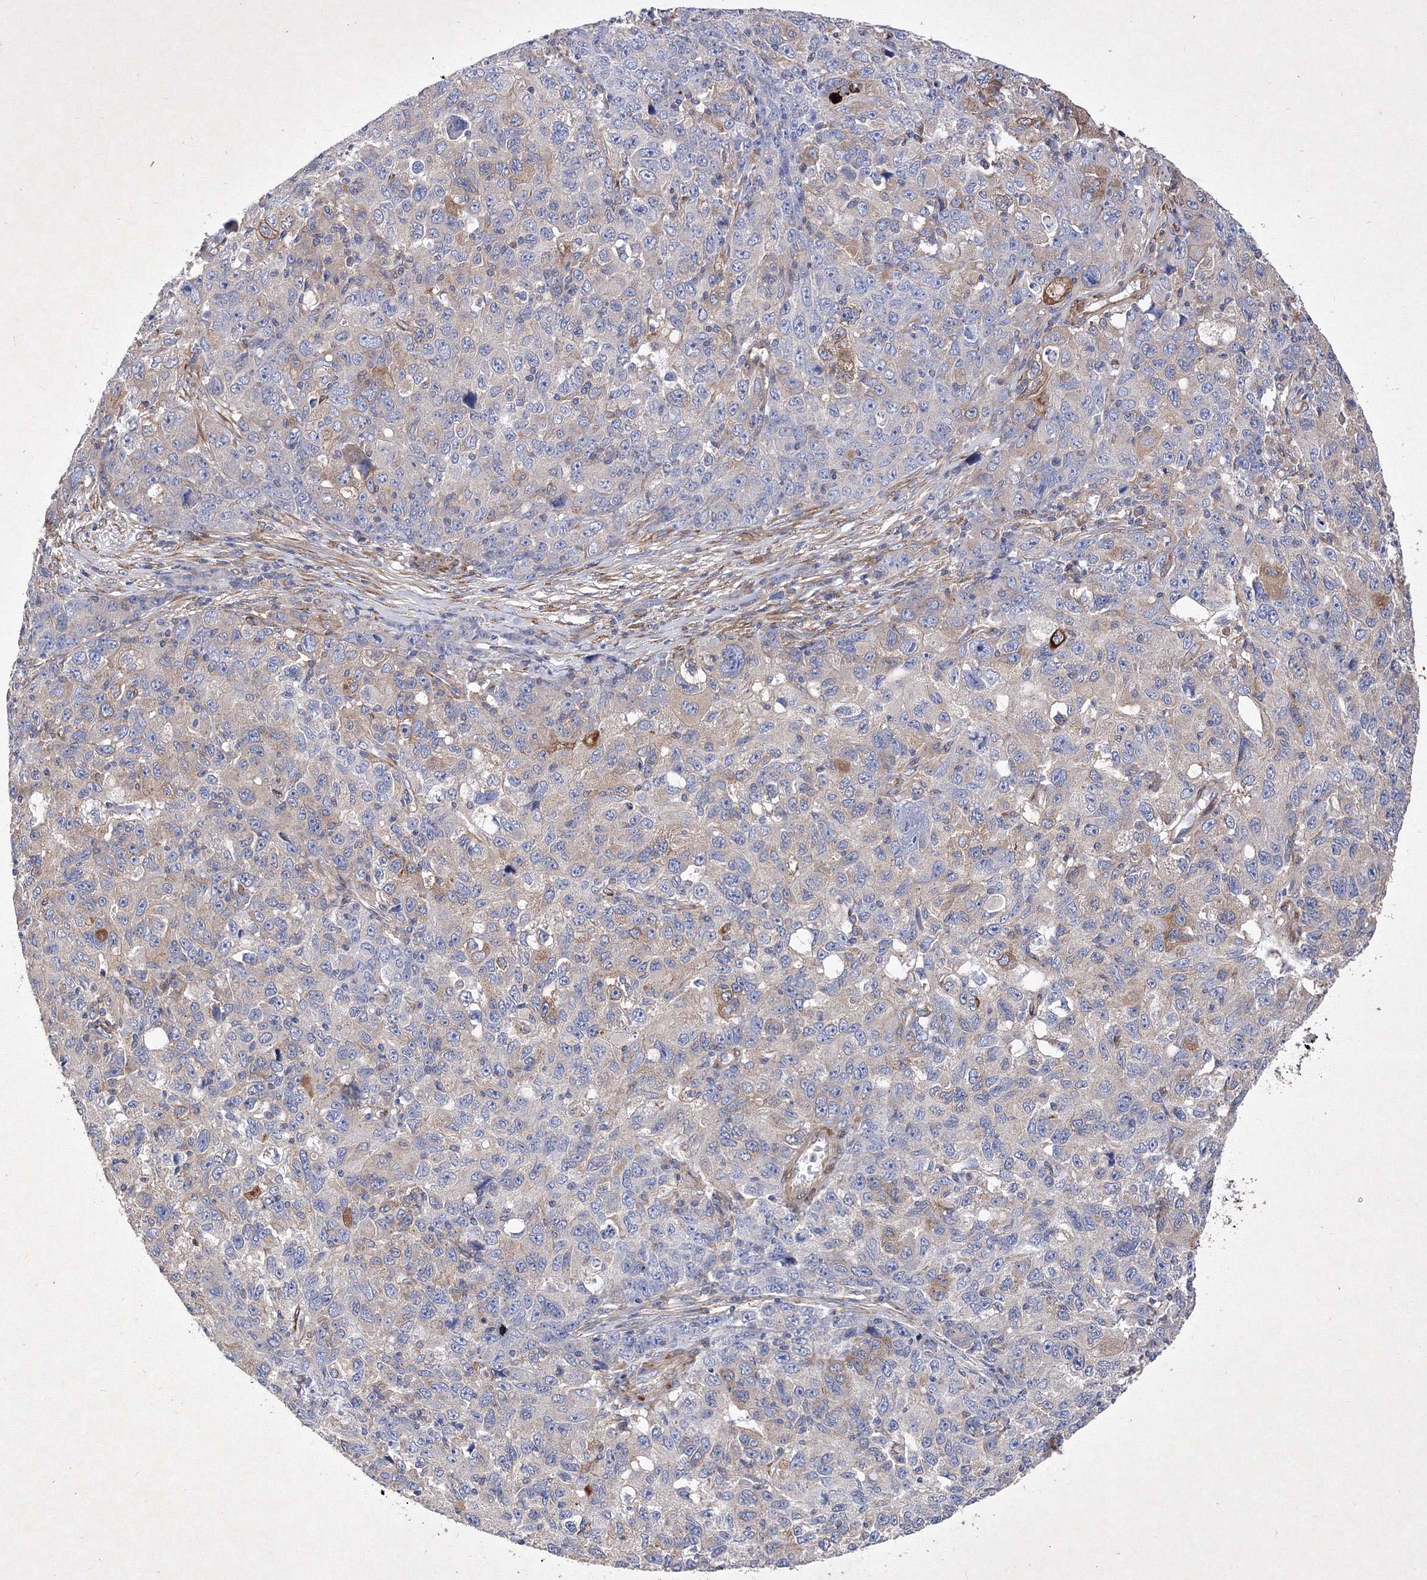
{"staining": {"intensity": "weak", "quantity": "<25%", "location": "cytoplasmic/membranous"}, "tissue": "ovarian cancer", "cell_type": "Tumor cells", "image_type": "cancer", "snomed": [{"axis": "morphology", "description": "Carcinoma, endometroid"}, {"axis": "topography", "description": "Ovary"}], "caption": "Protein analysis of endometroid carcinoma (ovarian) displays no significant positivity in tumor cells.", "gene": "SNX18", "patient": {"sex": "female", "age": 42}}